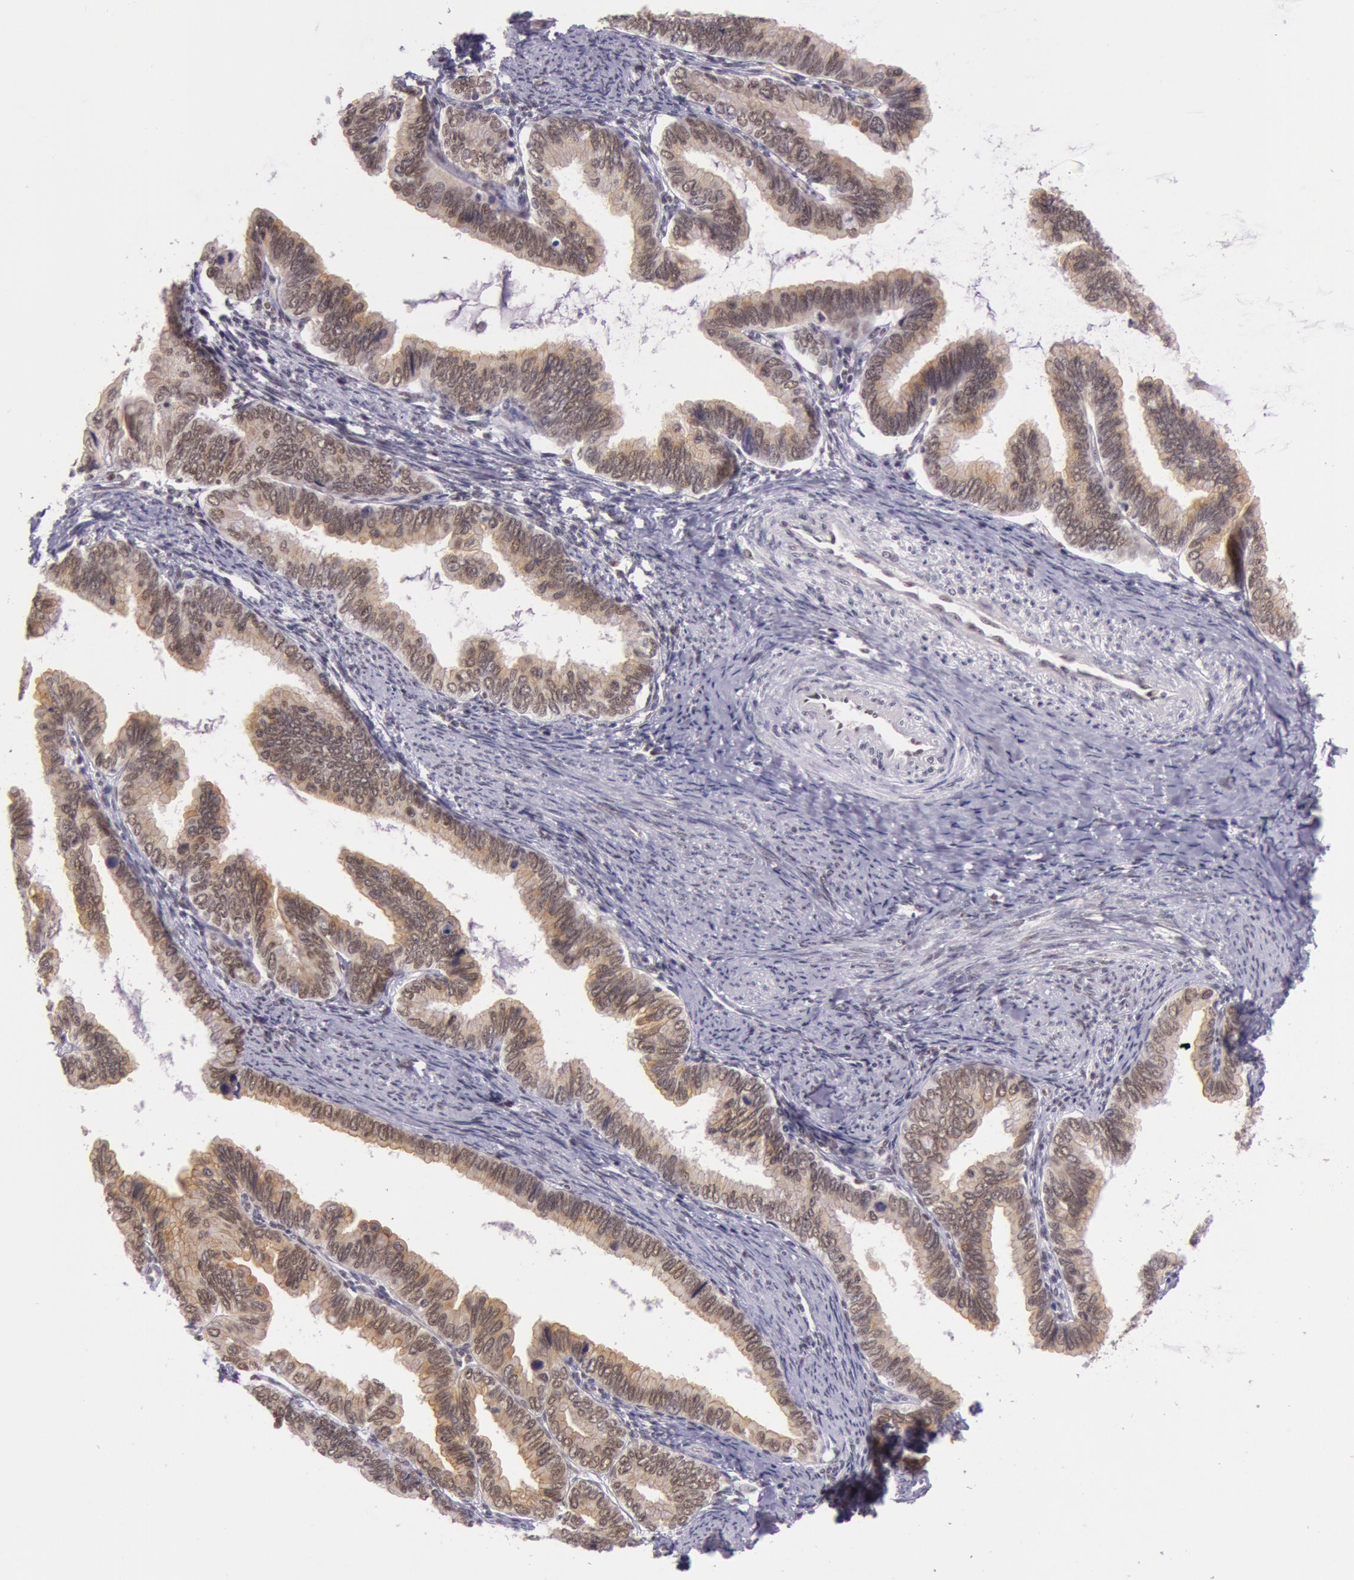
{"staining": {"intensity": "weak", "quantity": ">75%", "location": "cytoplasmic/membranous"}, "tissue": "cervical cancer", "cell_type": "Tumor cells", "image_type": "cancer", "snomed": [{"axis": "morphology", "description": "Adenocarcinoma, NOS"}, {"axis": "topography", "description": "Cervix"}], "caption": "A low amount of weak cytoplasmic/membranous expression is seen in approximately >75% of tumor cells in adenocarcinoma (cervical) tissue.", "gene": "NBN", "patient": {"sex": "female", "age": 49}}